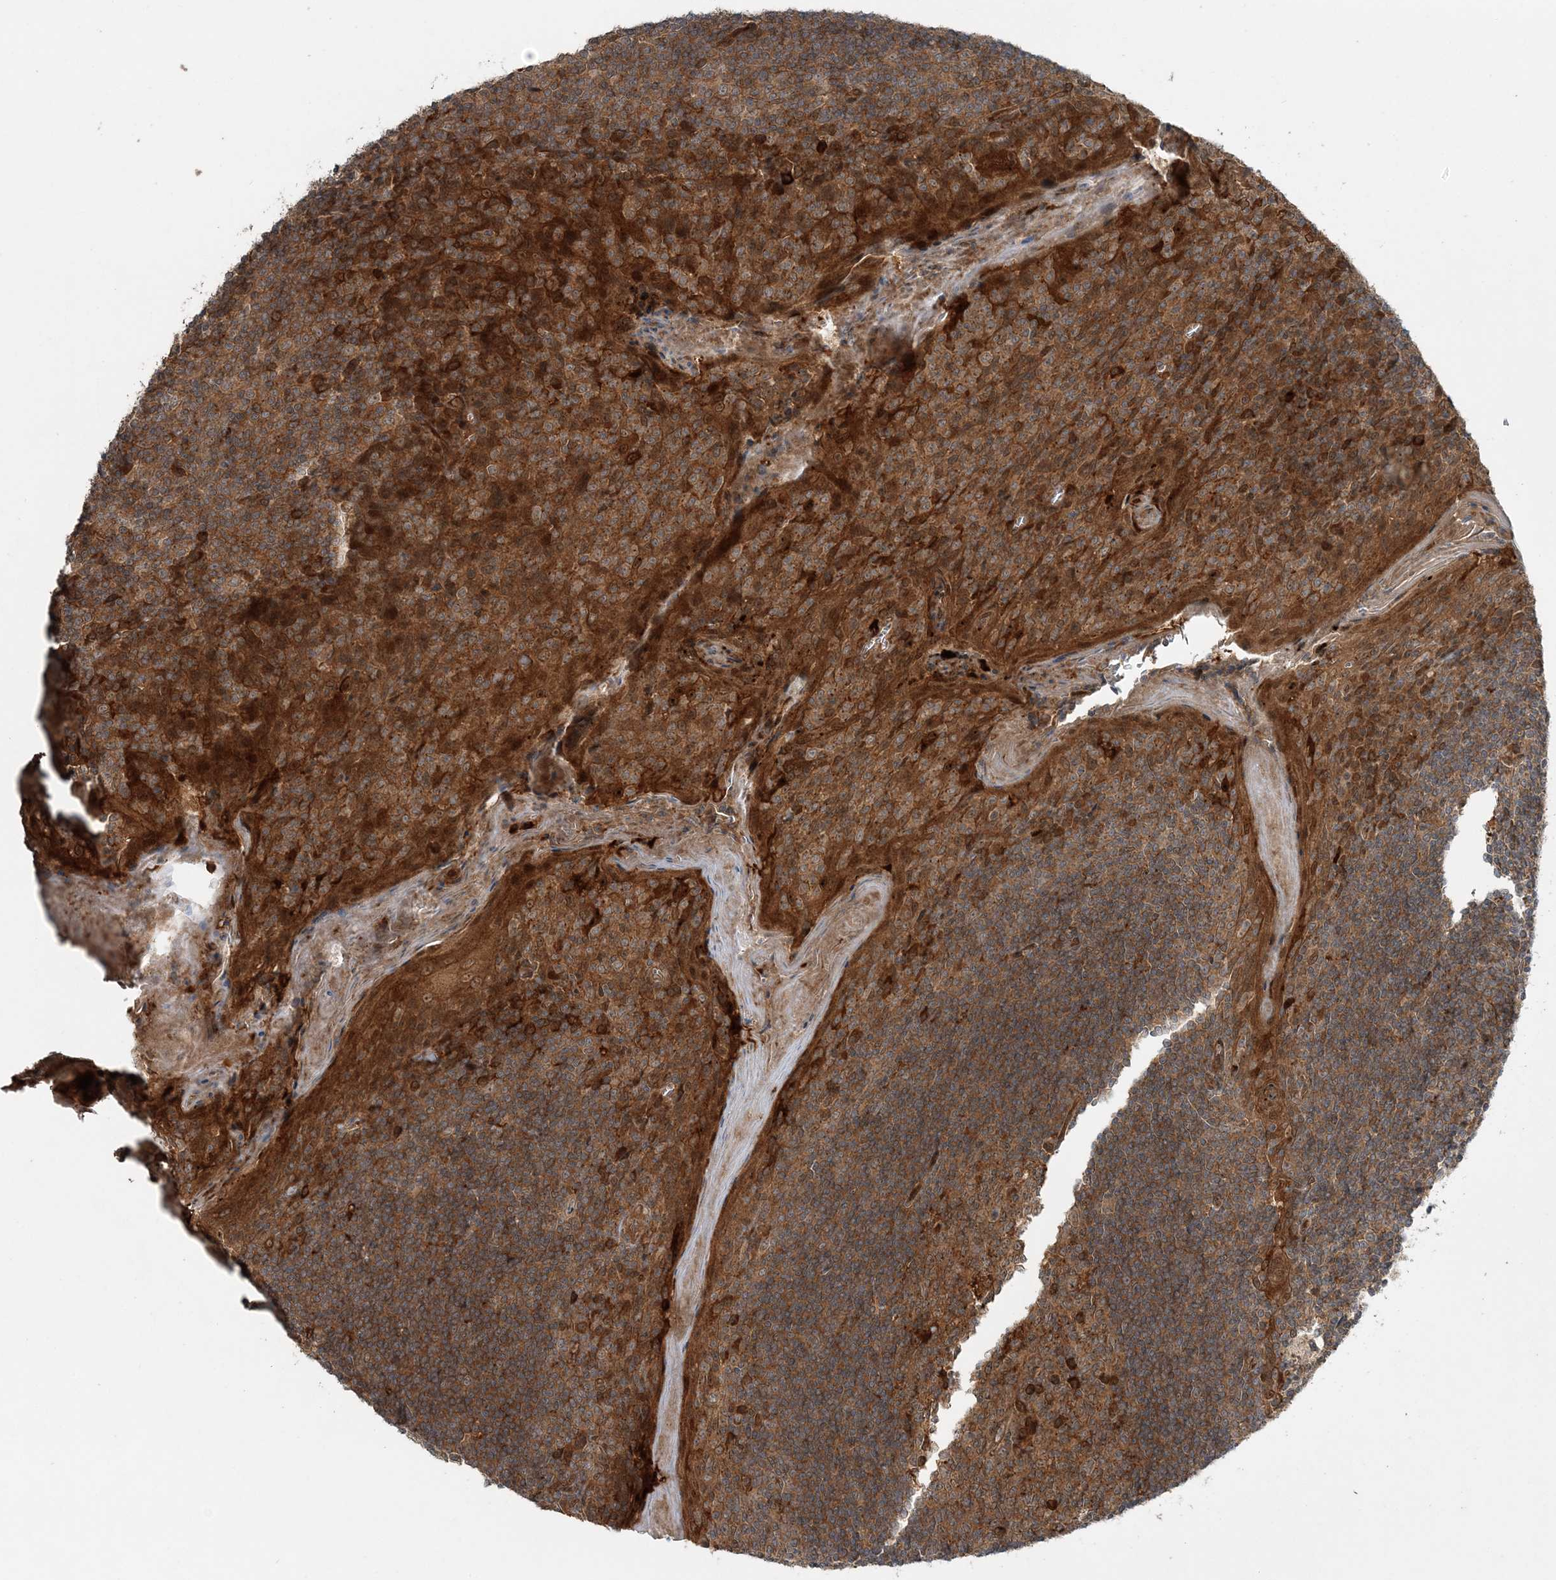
{"staining": {"intensity": "weak", "quantity": ">75%", "location": "cytoplasmic/membranous"}, "tissue": "tonsil", "cell_type": "Germinal center cells", "image_type": "normal", "snomed": [{"axis": "morphology", "description": "Normal tissue, NOS"}, {"axis": "topography", "description": "Tonsil"}], "caption": "IHC photomicrograph of normal human tonsil stained for a protein (brown), which demonstrates low levels of weak cytoplasmic/membranous expression in approximately >75% of germinal center cells.", "gene": "UBTD2", "patient": {"sex": "male", "age": 27}}